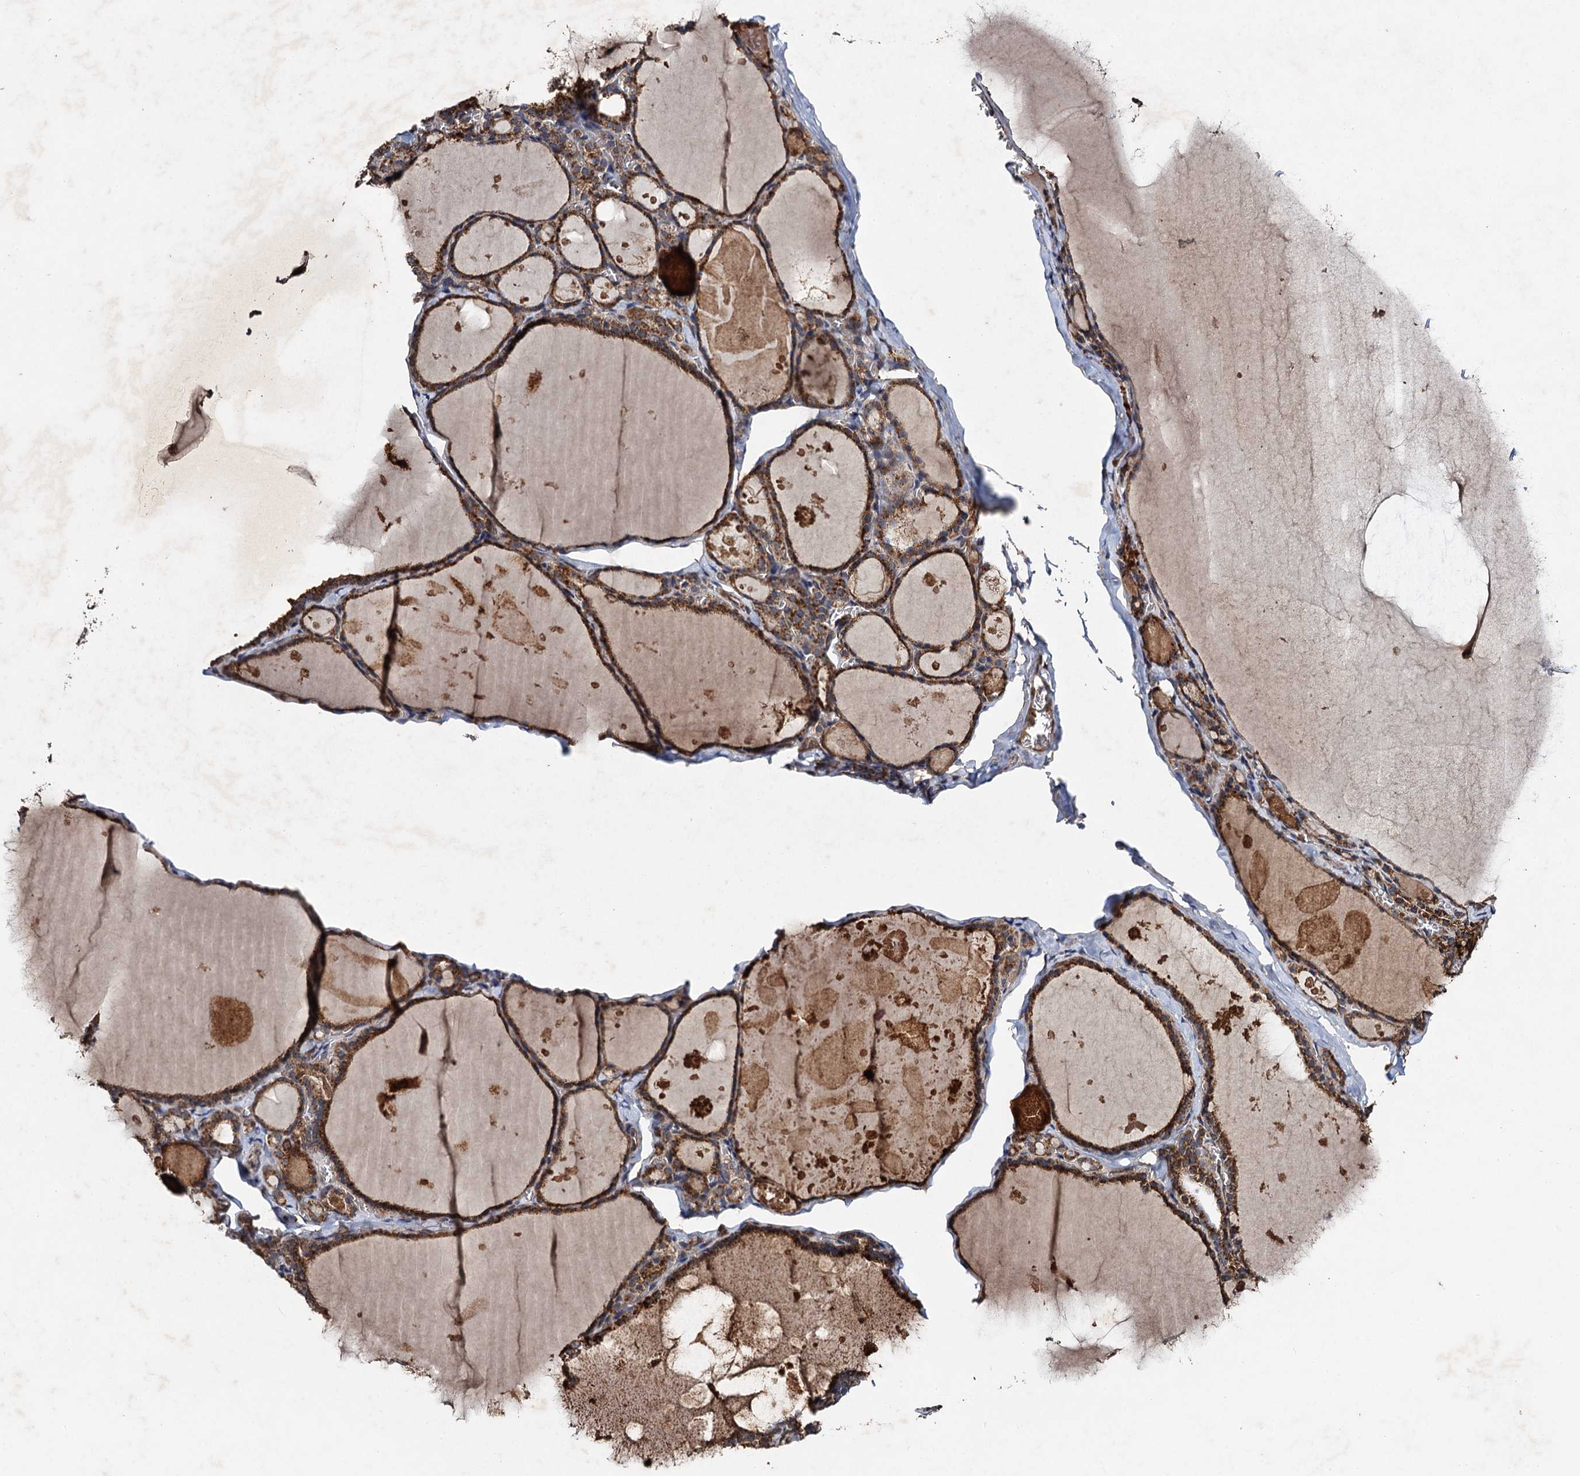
{"staining": {"intensity": "moderate", "quantity": ">75%", "location": "cytoplasmic/membranous"}, "tissue": "thyroid gland", "cell_type": "Glandular cells", "image_type": "normal", "snomed": [{"axis": "morphology", "description": "Normal tissue, NOS"}, {"axis": "topography", "description": "Thyroid gland"}], "caption": "Benign thyroid gland was stained to show a protein in brown. There is medium levels of moderate cytoplasmic/membranous expression in approximately >75% of glandular cells. (brown staining indicates protein expression, while blue staining denotes nuclei).", "gene": "NDUFA13", "patient": {"sex": "male", "age": 56}}